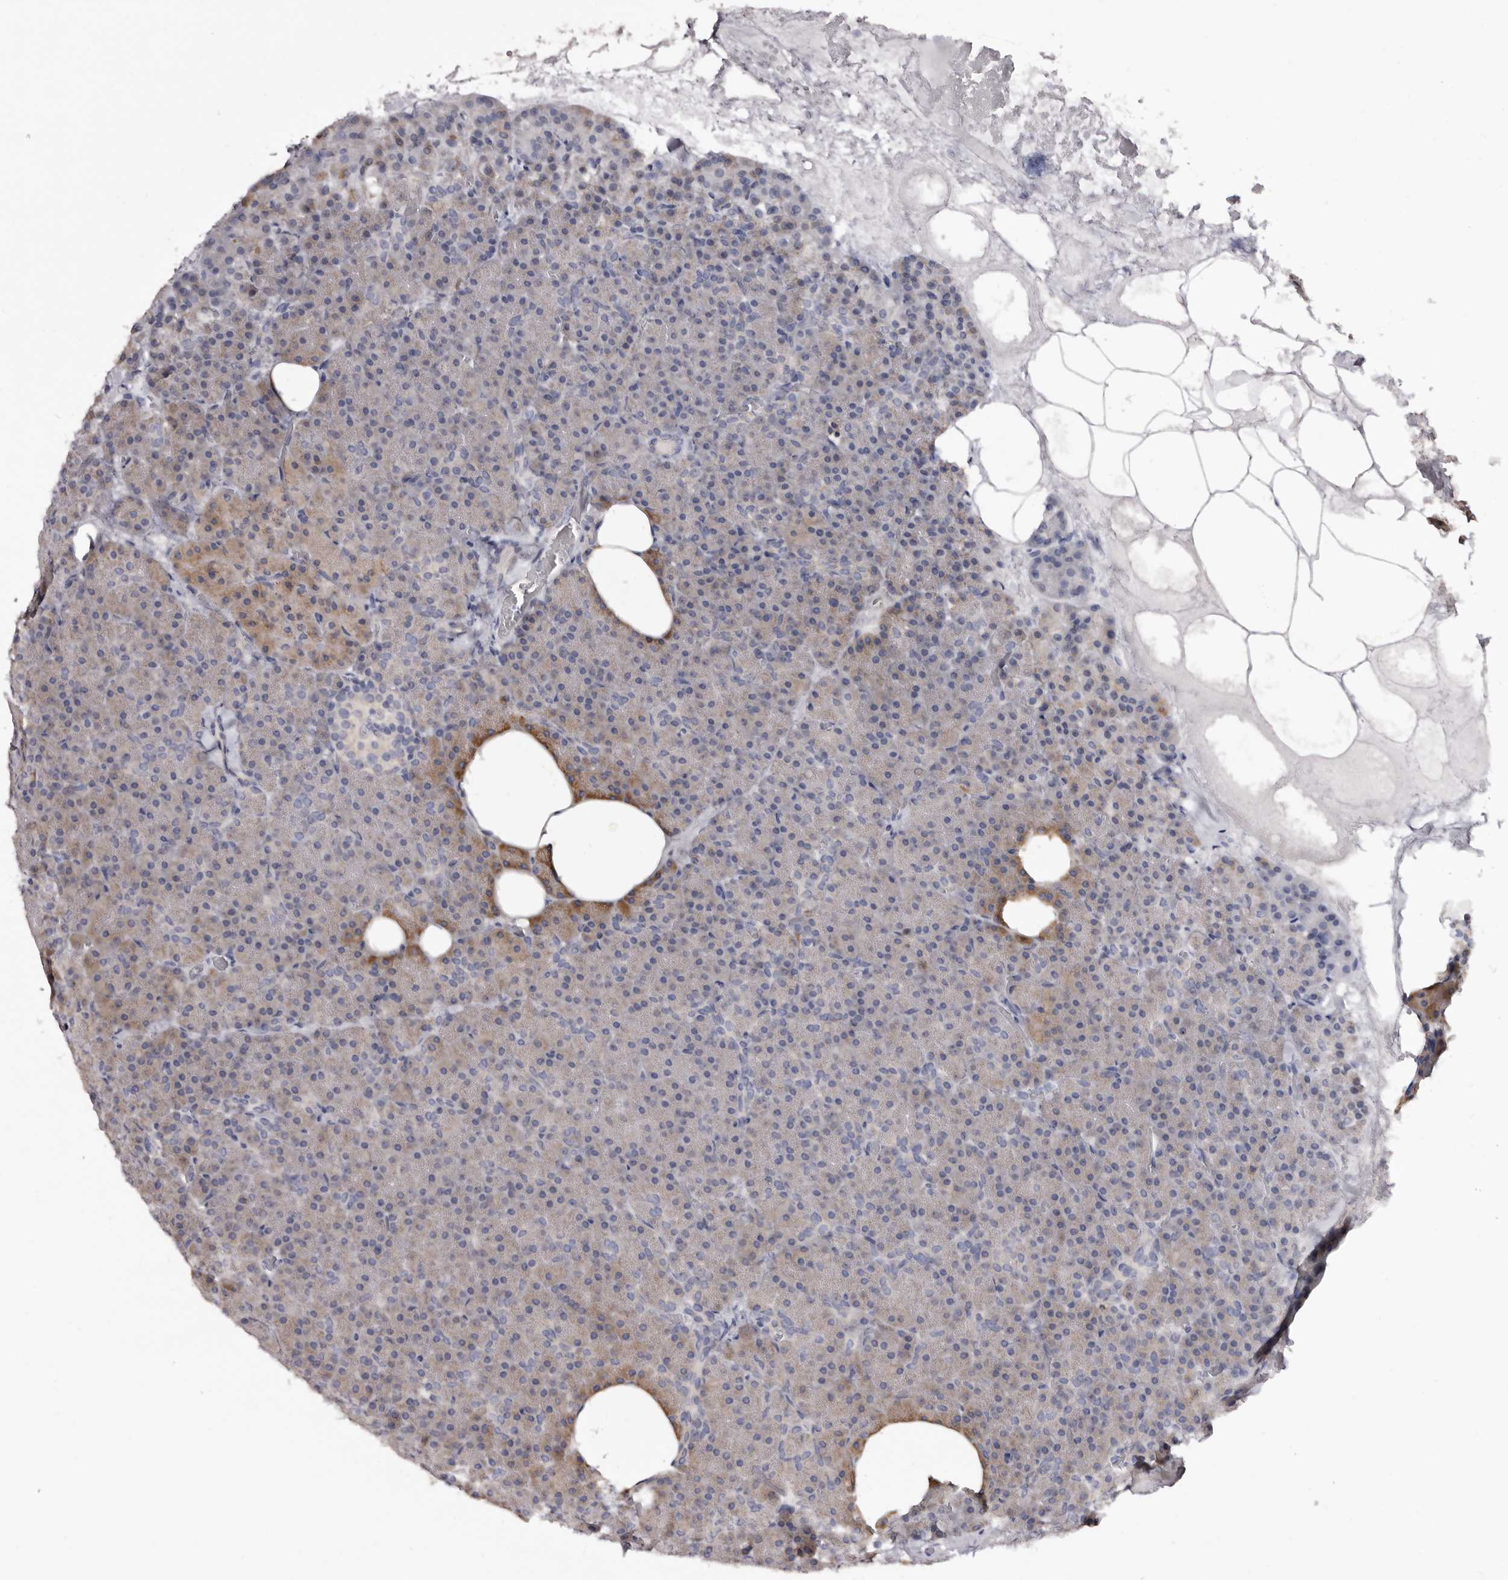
{"staining": {"intensity": "moderate", "quantity": "<25%", "location": "cytoplasmic/membranous"}, "tissue": "pancreas", "cell_type": "Exocrine glandular cells", "image_type": "normal", "snomed": [{"axis": "morphology", "description": "Normal tissue, NOS"}, {"axis": "morphology", "description": "Carcinoid, malignant, NOS"}, {"axis": "topography", "description": "Pancreas"}], "caption": "A brown stain labels moderate cytoplasmic/membranous expression of a protein in exocrine glandular cells of normal pancreas.", "gene": "CASQ1", "patient": {"sex": "female", "age": 35}}